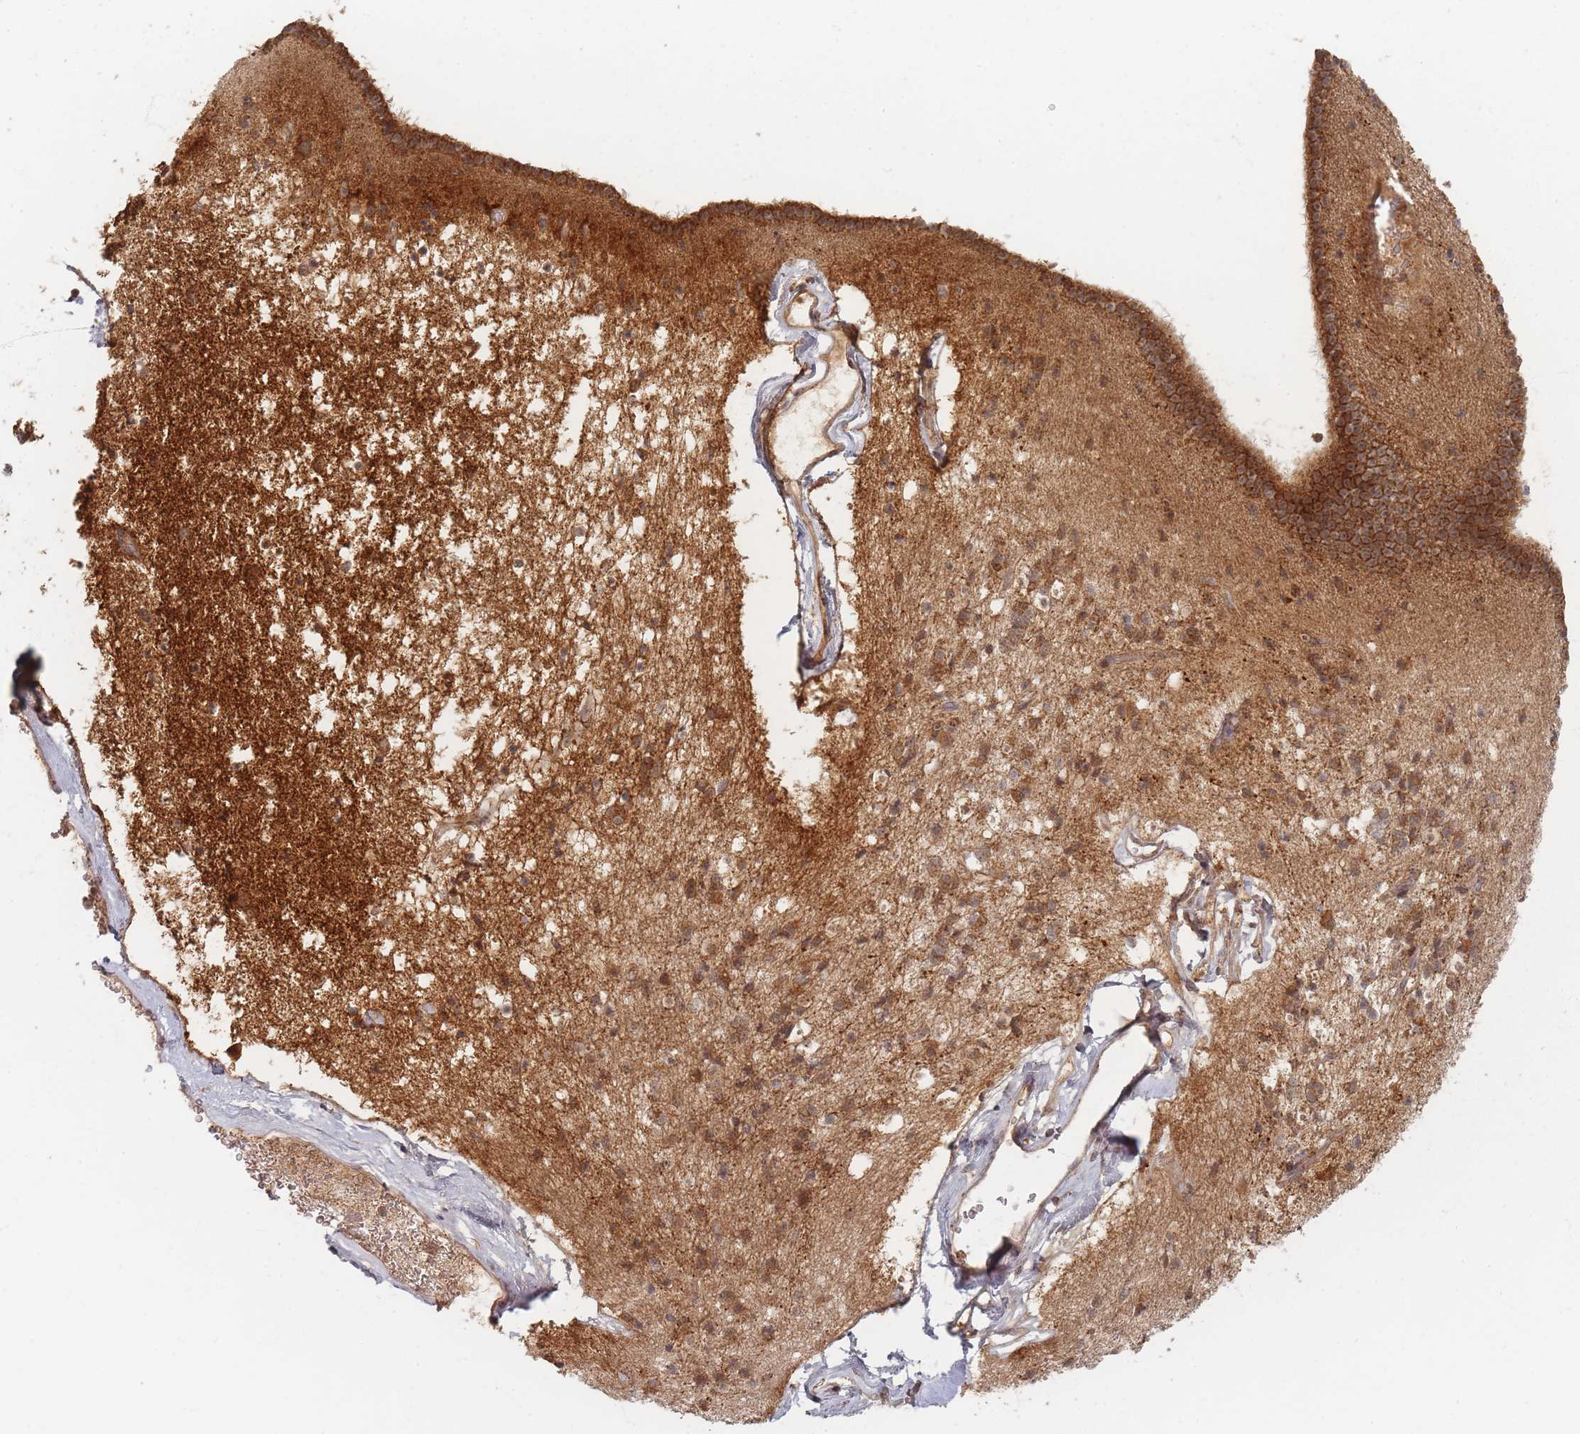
{"staining": {"intensity": "strong", "quantity": ">75%", "location": "cytoplasmic/membranous"}, "tissue": "caudate", "cell_type": "Glial cells", "image_type": "normal", "snomed": [{"axis": "morphology", "description": "Normal tissue, NOS"}, {"axis": "topography", "description": "Lateral ventricle wall"}], "caption": "A high amount of strong cytoplasmic/membranous staining is appreciated in approximately >75% of glial cells in benign caudate. (IHC, brightfield microscopy, high magnification).", "gene": "RADX", "patient": {"sex": "male", "age": 58}}